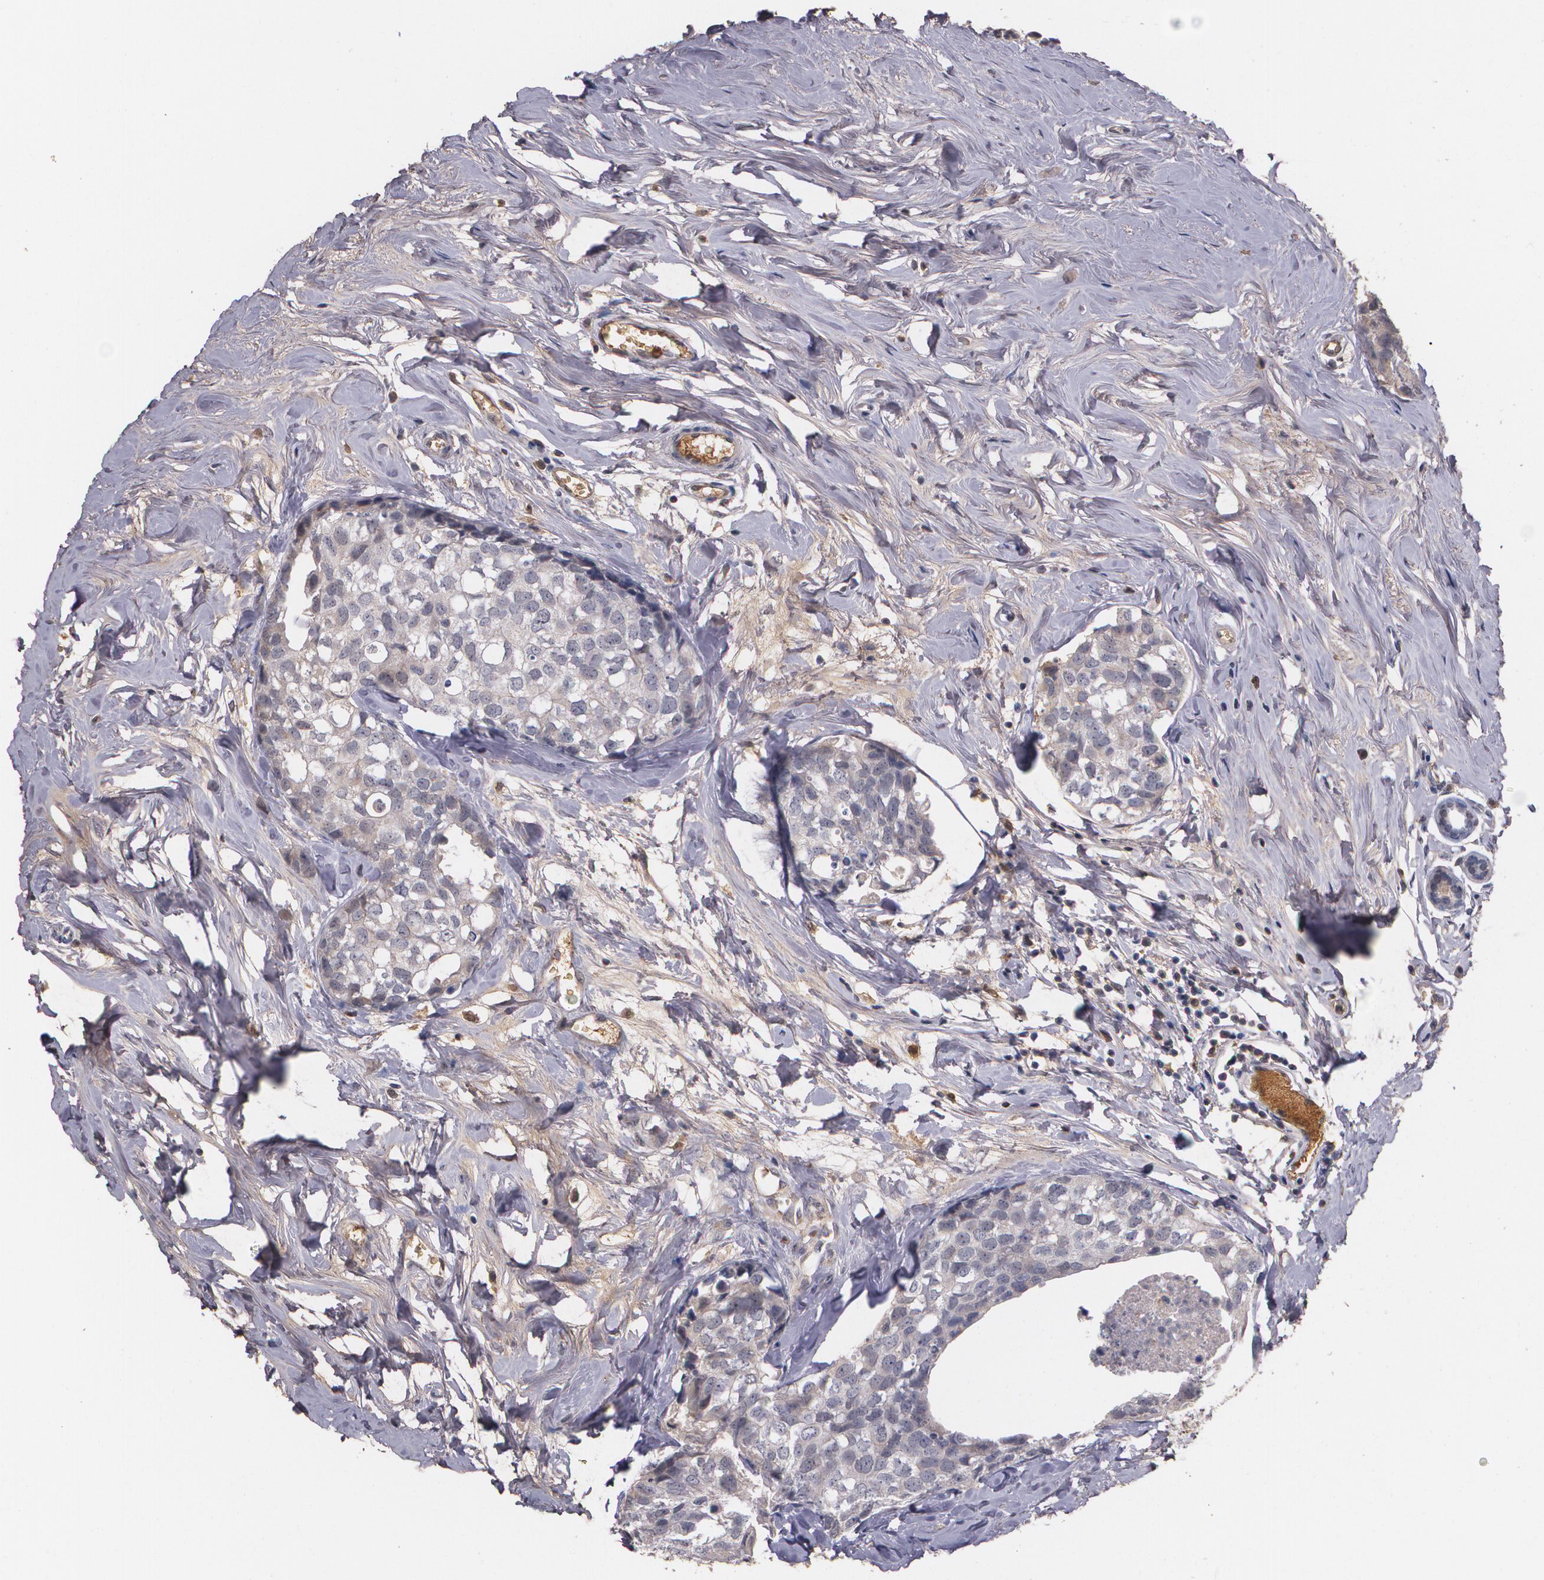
{"staining": {"intensity": "weak", "quantity": ">75%", "location": "cytoplasmic/membranous"}, "tissue": "breast cancer", "cell_type": "Tumor cells", "image_type": "cancer", "snomed": [{"axis": "morphology", "description": "Normal tissue, NOS"}, {"axis": "morphology", "description": "Duct carcinoma"}, {"axis": "topography", "description": "Breast"}], "caption": "This histopathology image shows breast invasive ductal carcinoma stained with immunohistochemistry to label a protein in brown. The cytoplasmic/membranous of tumor cells show weak positivity for the protein. Nuclei are counter-stained blue.", "gene": "PTS", "patient": {"sex": "female", "age": 50}}